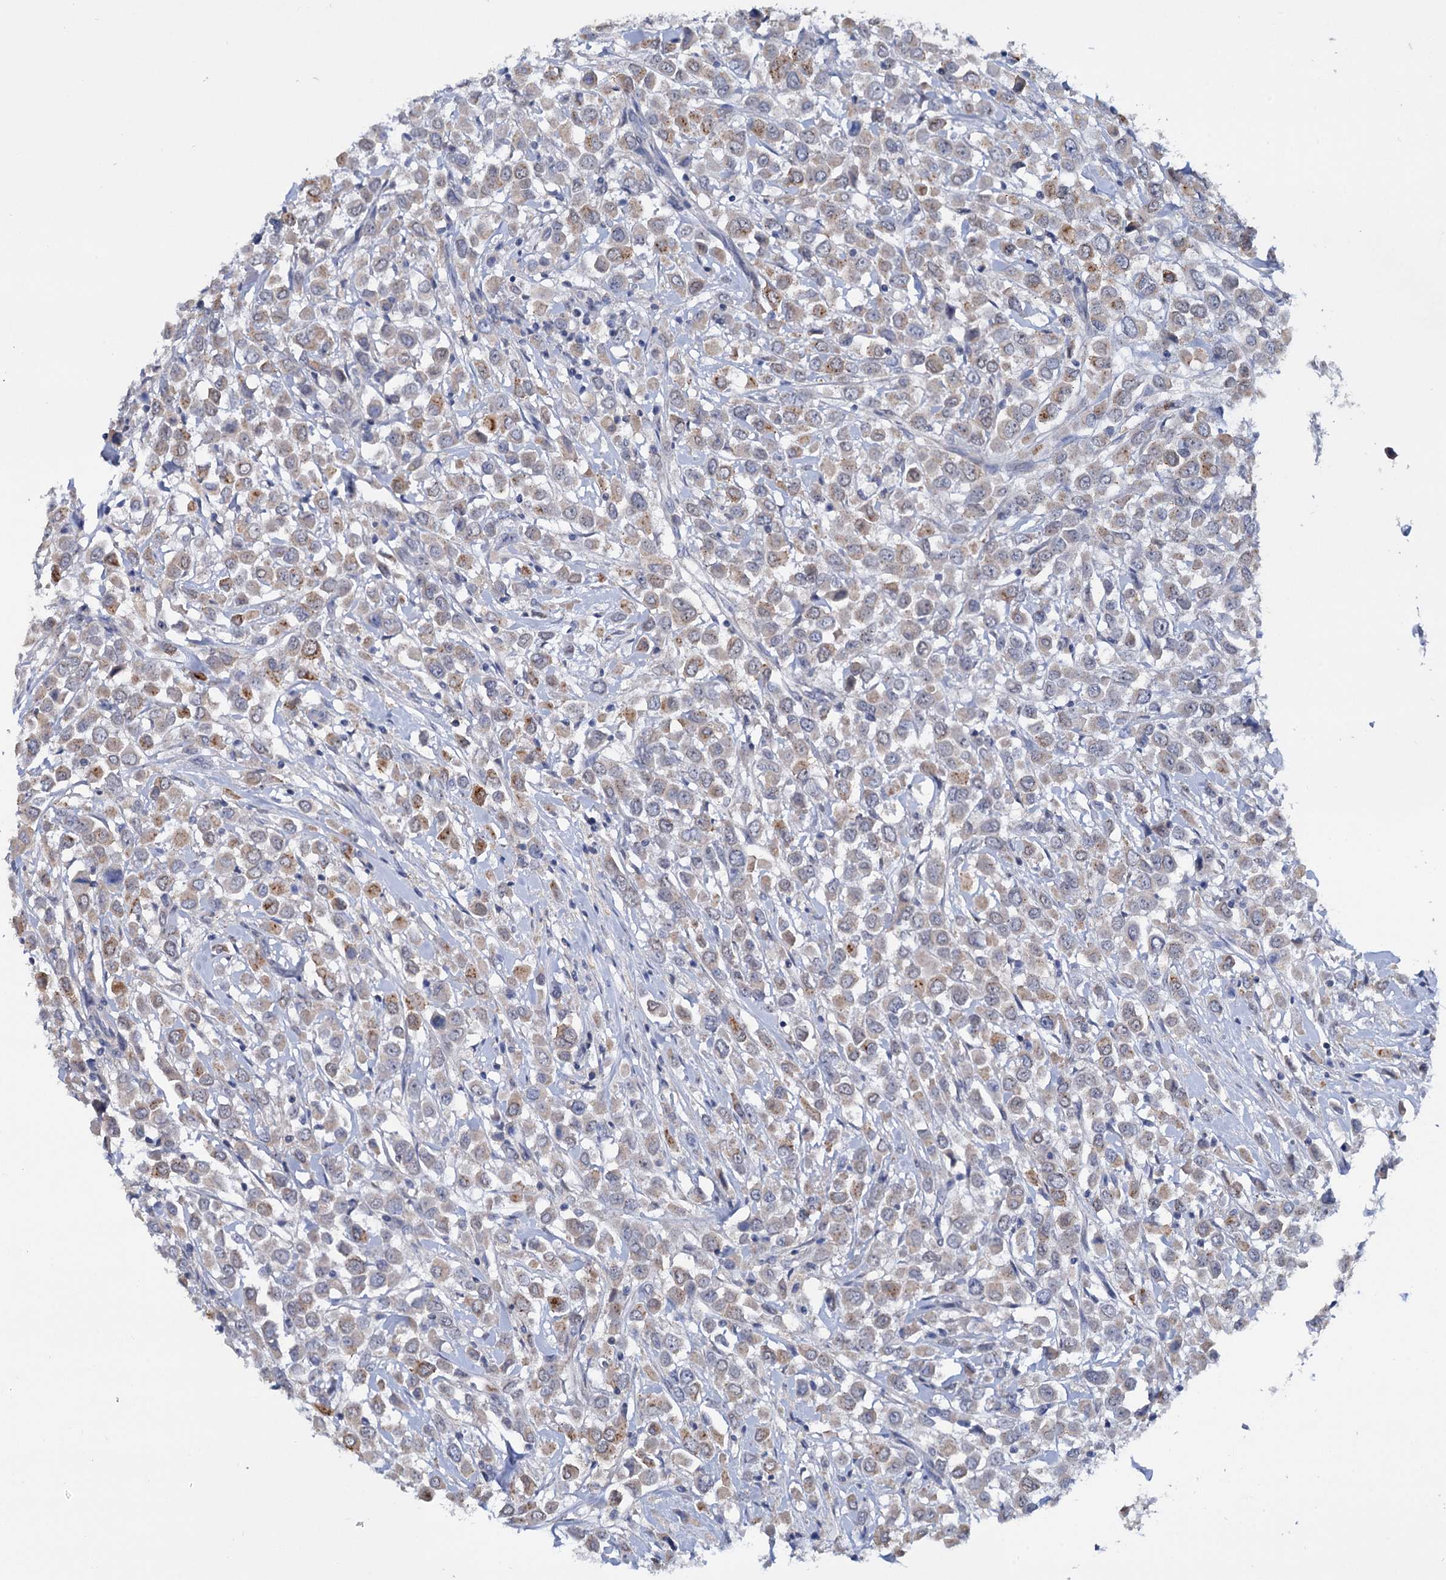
{"staining": {"intensity": "moderate", "quantity": "25%-75%", "location": "cytoplasmic/membranous"}, "tissue": "breast cancer", "cell_type": "Tumor cells", "image_type": "cancer", "snomed": [{"axis": "morphology", "description": "Duct carcinoma"}, {"axis": "topography", "description": "Breast"}], "caption": "Human infiltrating ductal carcinoma (breast) stained with a brown dye shows moderate cytoplasmic/membranous positive positivity in approximately 25%-75% of tumor cells.", "gene": "MID1IP1", "patient": {"sex": "female", "age": 61}}